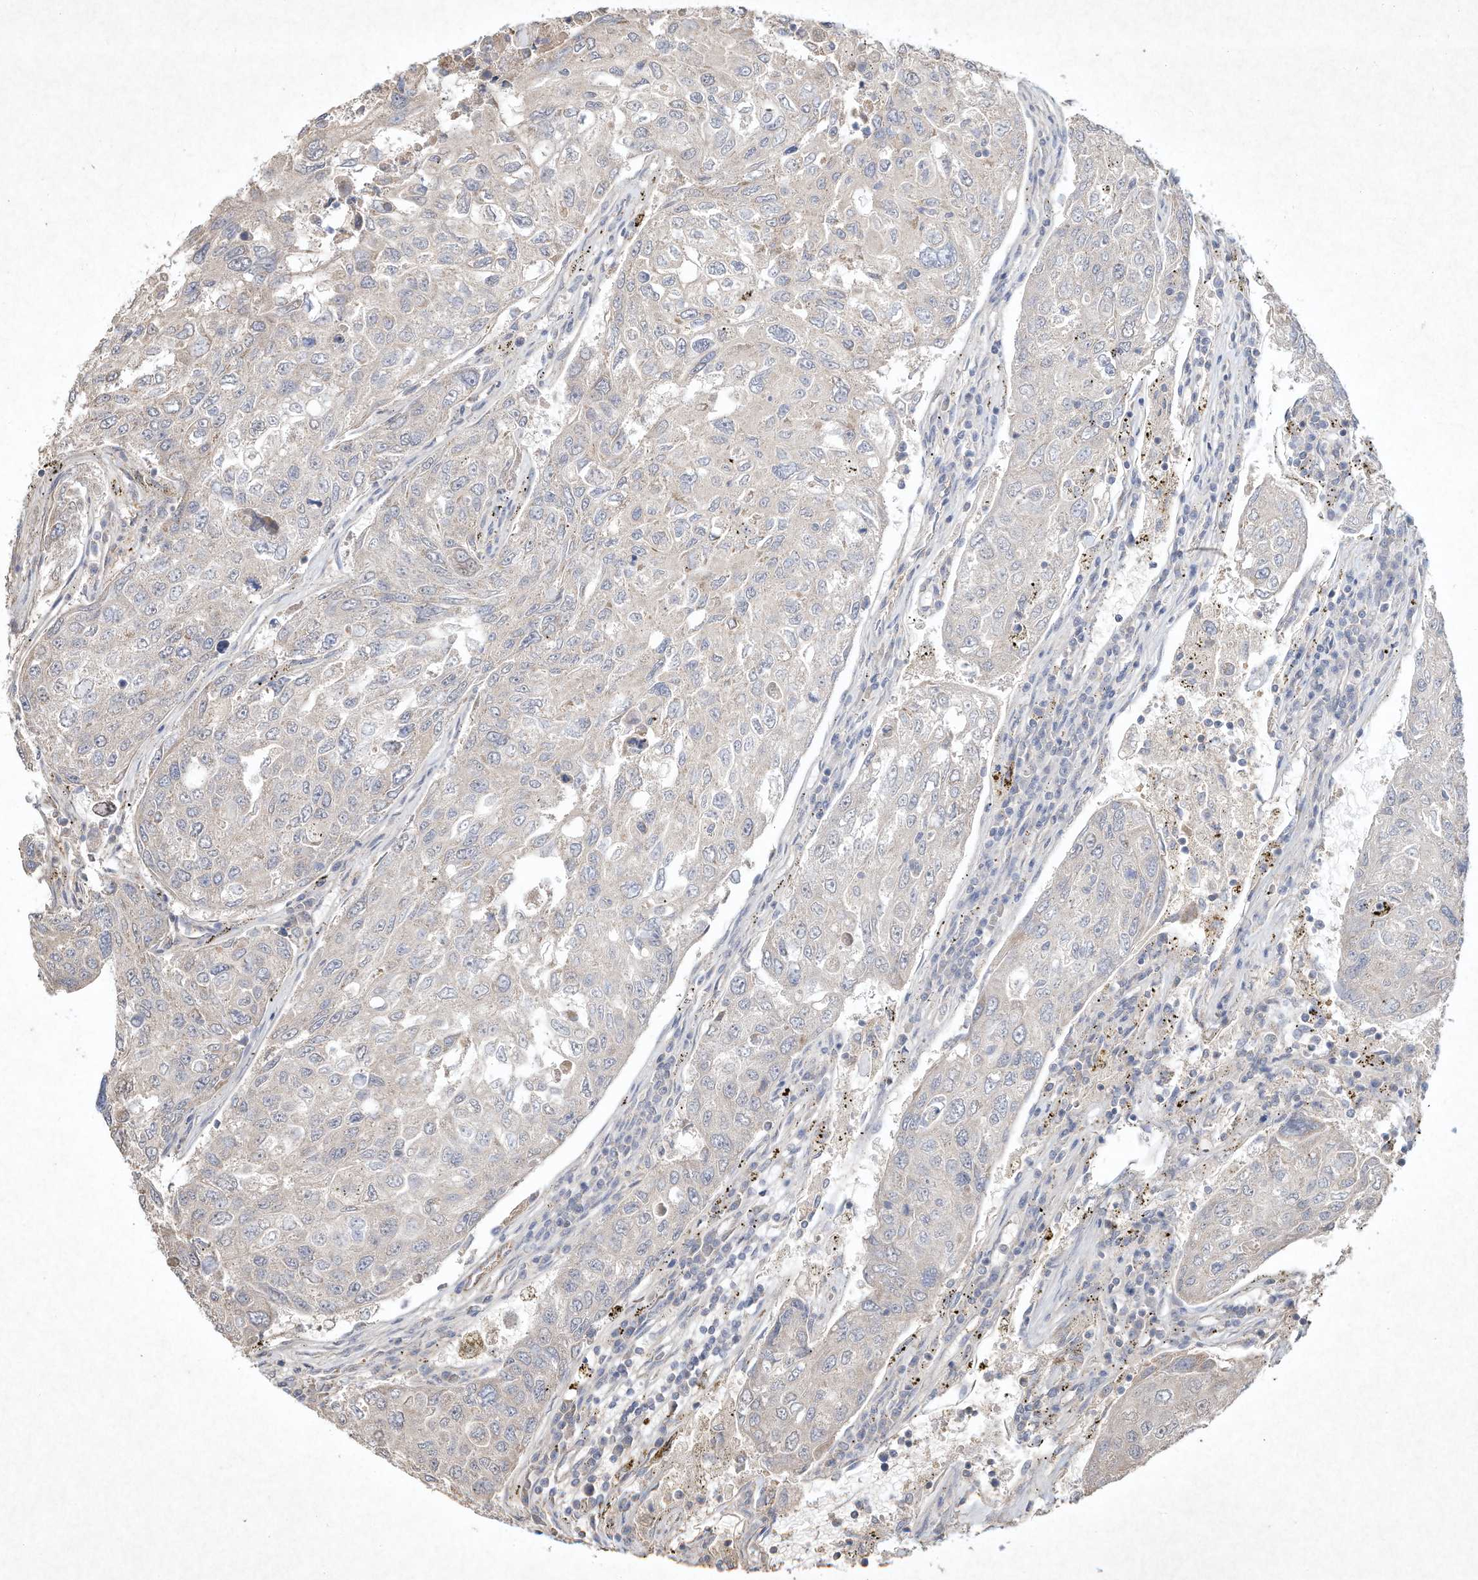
{"staining": {"intensity": "negative", "quantity": "none", "location": "none"}, "tissue": "urothelial cancer", "cell_type": "Tumor cells", "image_type": "cancer", "snomed": [{"axis": "morphology", "description": "Urothelial carcinoma, High grade"}, {"axis": "topography", "description": "Lymph node"}, {"axis": "topography", "description": "Urinary bladder"}], "caption": "This is an immunohistochemistry (IHC) micrograph of human urothelial carcinoma (high-grade). There is no expression in tumor cells.", "gene": "HTR5A", "patient": {"sex": "male", "age": 51}}